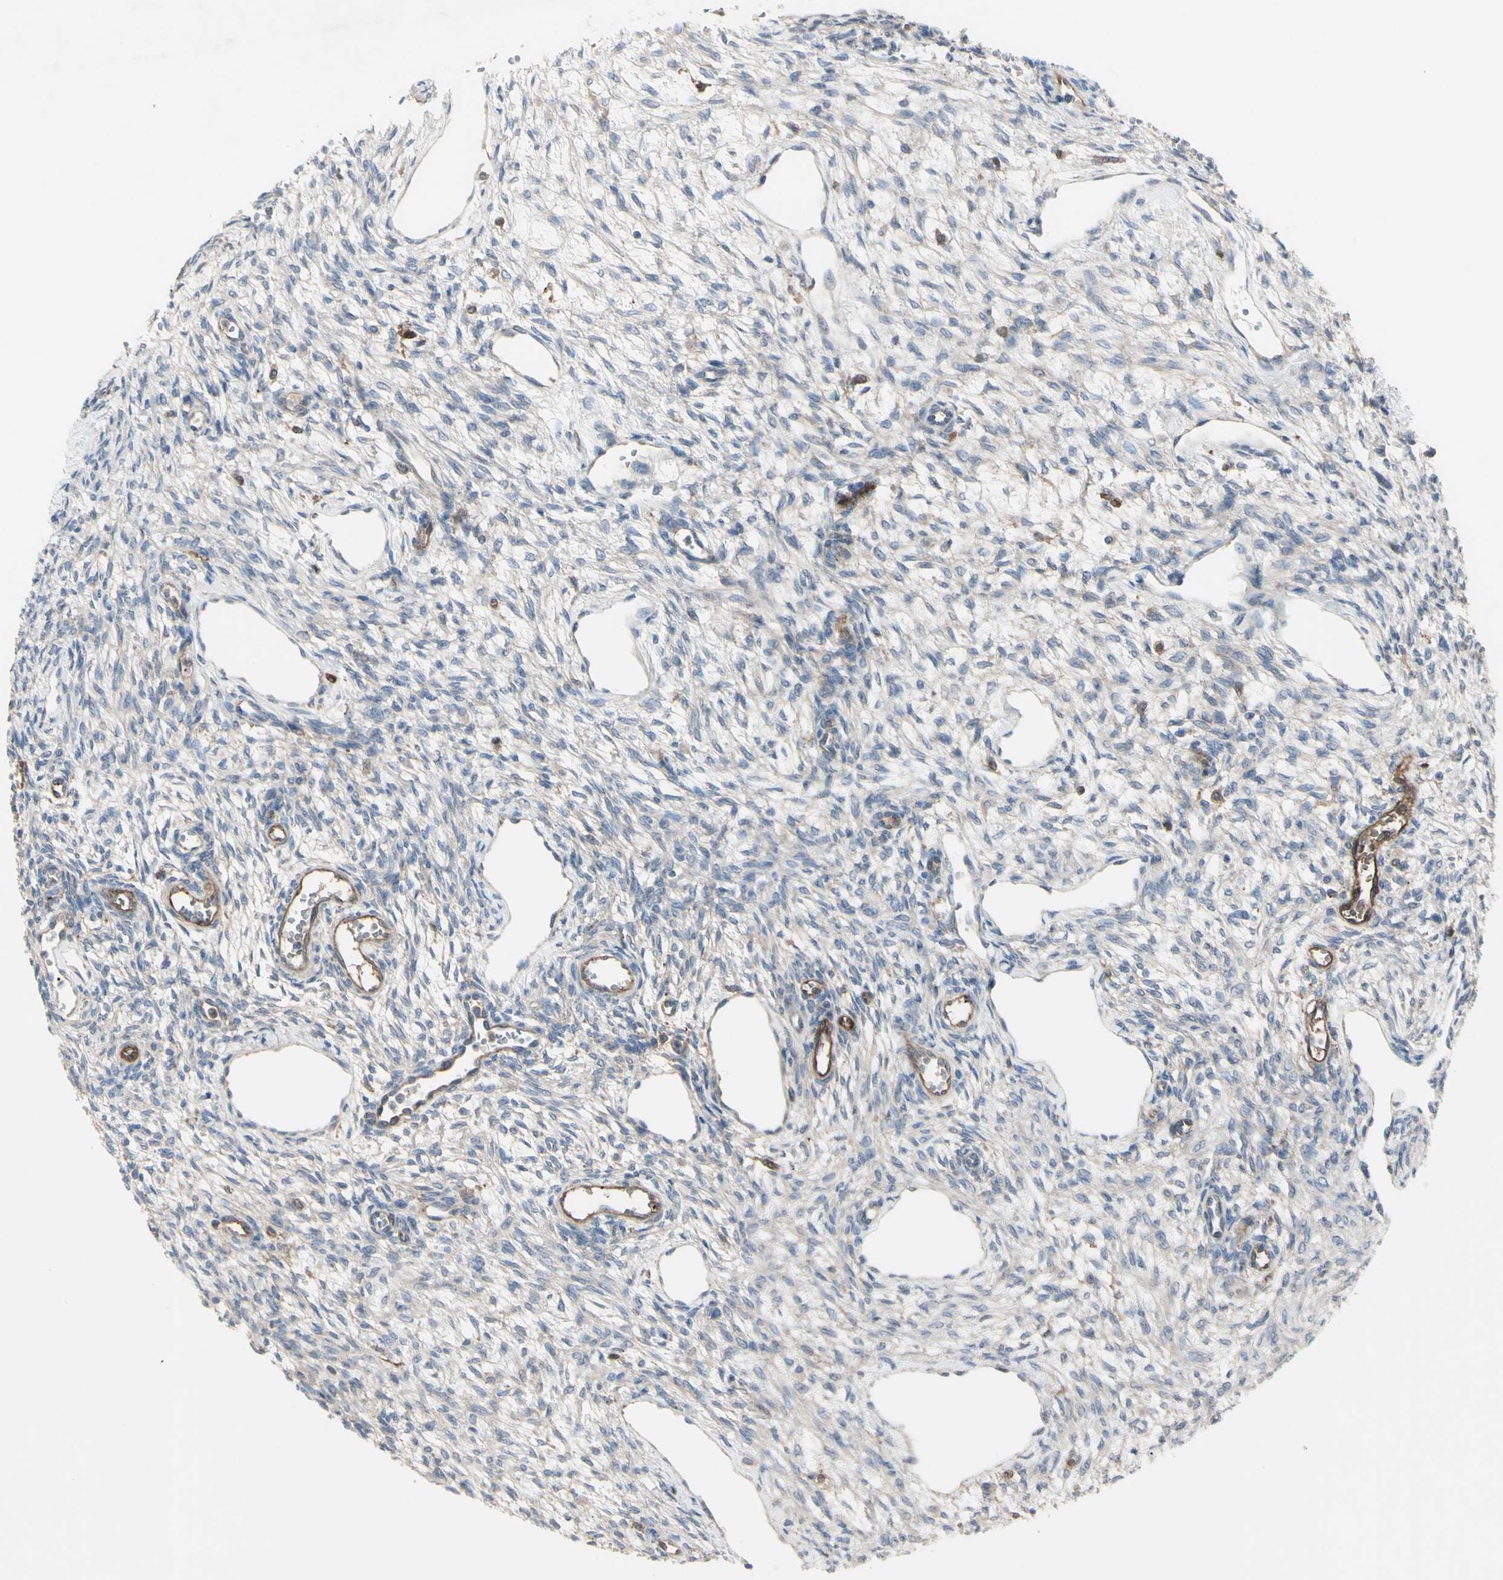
{"staining": {"intensity": "weak", "quantity": ">75%", "location": "cytoplasmic/membranous"}, "tissue": "ovary", "cell_type": "Follicle cells", "image_type": "normal", "snomed": [{"axis": "morphology", "description": "Normal tissue, NOS"}, {"axis": "topography", "description": "Ovary"}], "caption": "Immunohistochemical staining of normal human ovary reveals weak cytoplasmic/membranous protein staining in approximately >75% of follicle cells. The staining is performed using DAB brown chromogen to label protein expression. The nuclei are counter-stained blue using hematoxylin.", "gene": "IGSF9B", "patient": {"sex": "female", "age": 33}}